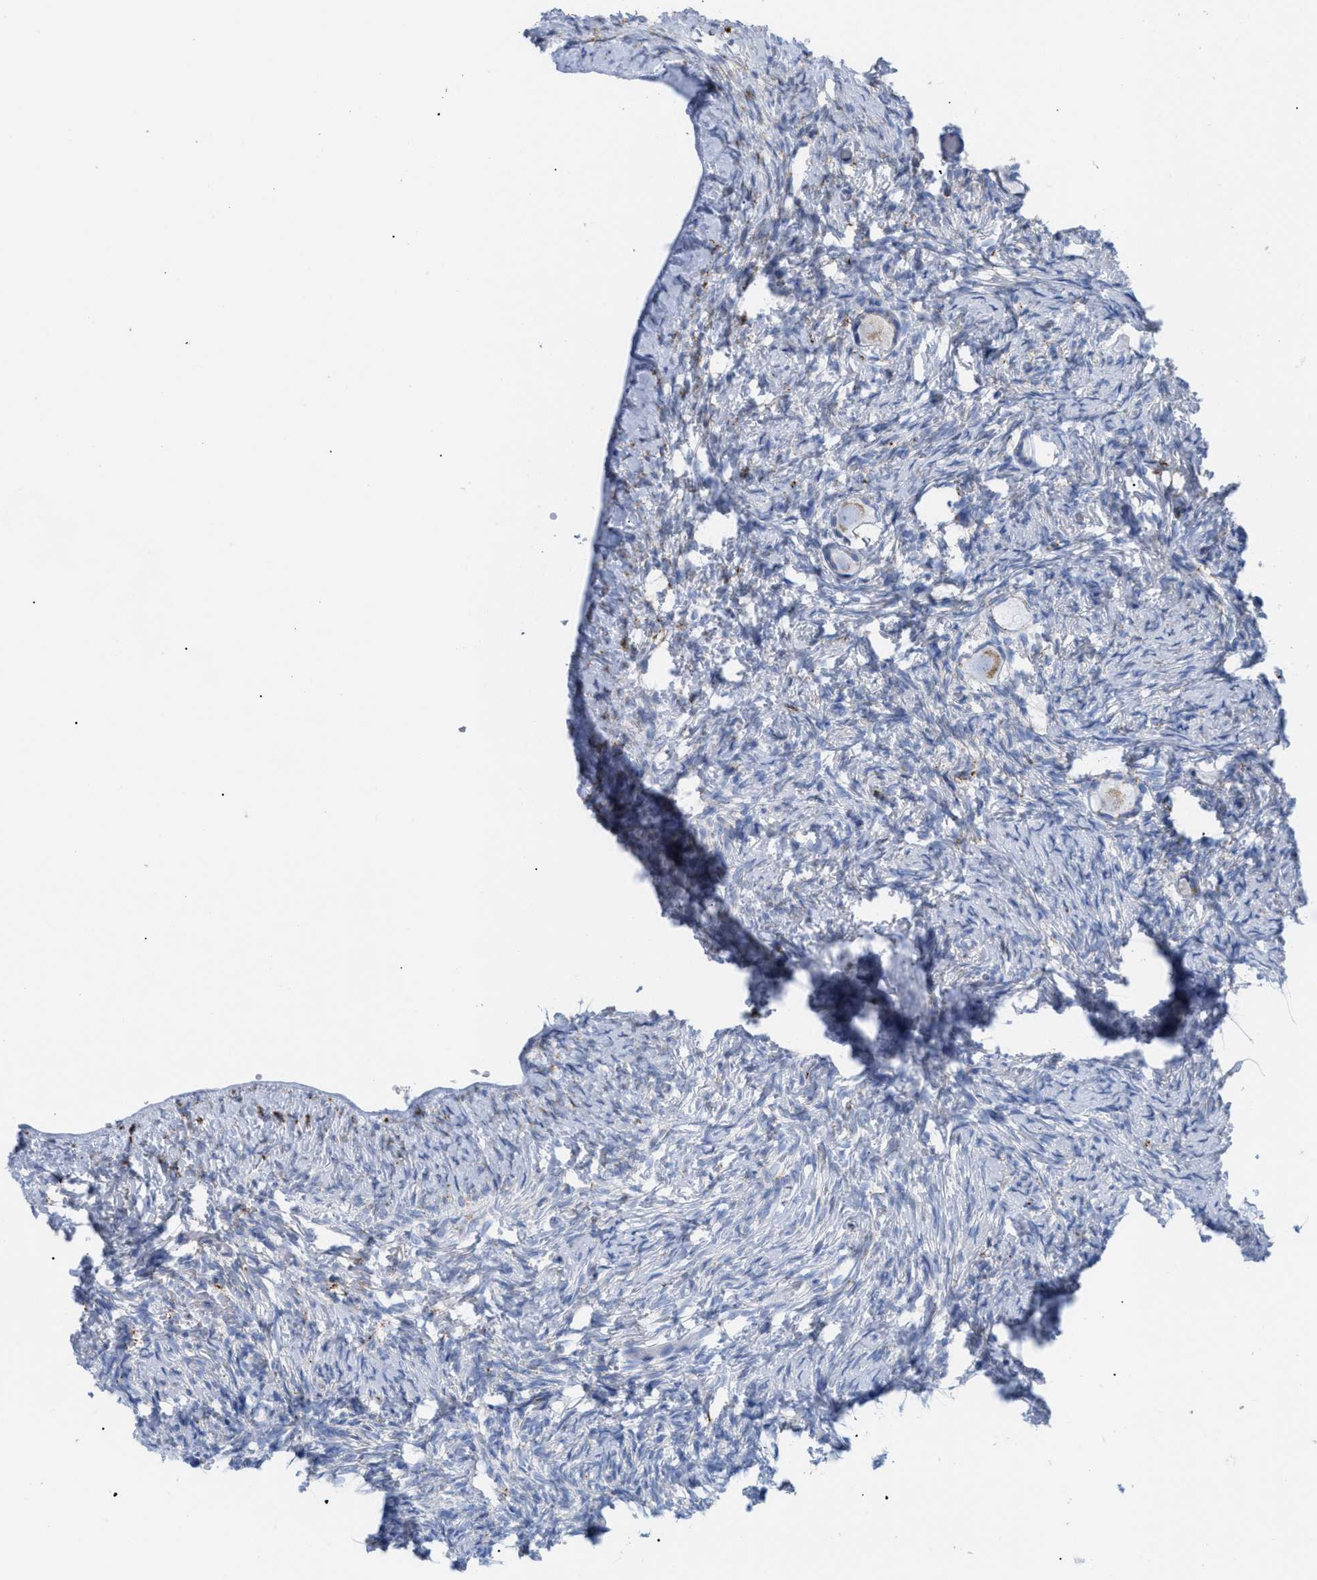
{"staining": {"intensity": "weak", "quantity": "25%-75%", "location": "cytoplasmic/membranous"}, "tissue": "ovary", "cell_type": "Follicle cells", "image_type": "normal", "snomed": [{"axis": "morphology", "description": "Normal tissue, NOS"}, {"axis": "topography", "description": "Ovary"}], "caption": "Follicle cells demonstrate low levels of weak cytoplasmic/membranous expression in approximately 25%-75% of cells in benign ovary. Nuclei are stained in blue.", "gene": "DRAM2", "patient": {"sex": "female", "age": 27}}